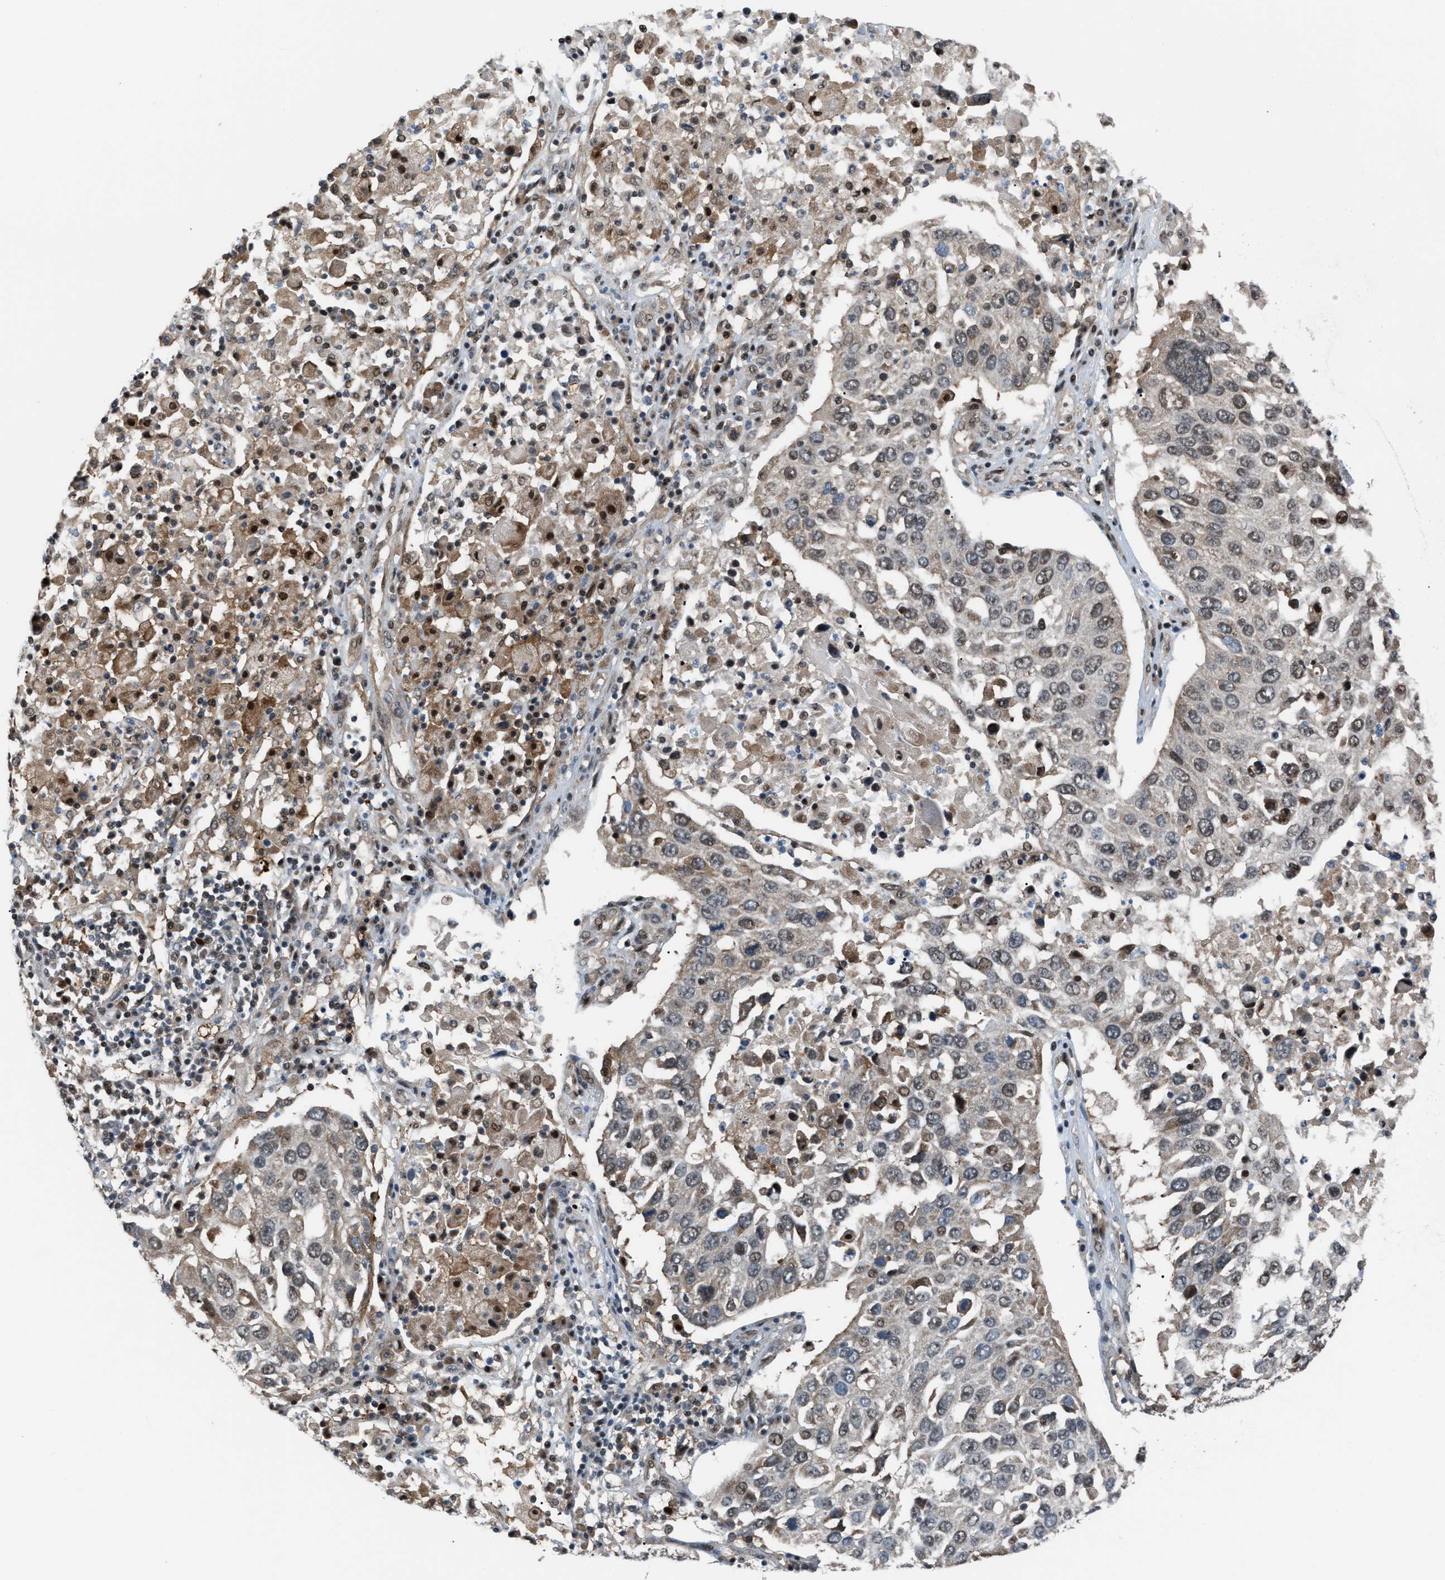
{"staining": {"intensity": "weak", "quantity": "25%-75%", "location": "nuclear"}, "tissue": "lung cancer", "cell_type": "Tumor cells", "image_type": "cancer", "snomed": [{"axis": "morphology", "description": "Squamous cell carcinoma, NOS"}, {"axis": "topography", "description": "Lung"}], "caption": "IHC (DAB) staining of squamous cell carcinoma (lung) displays weak nuclear protein staining in about 25%-75% of tumor cells. The staining was performed using DAB, with brown indicating positive protein expression. Nuclei are stained blue with hematoxylin.", "gene": "RFFL", "patient": {"sex": "male", "age": 65}}